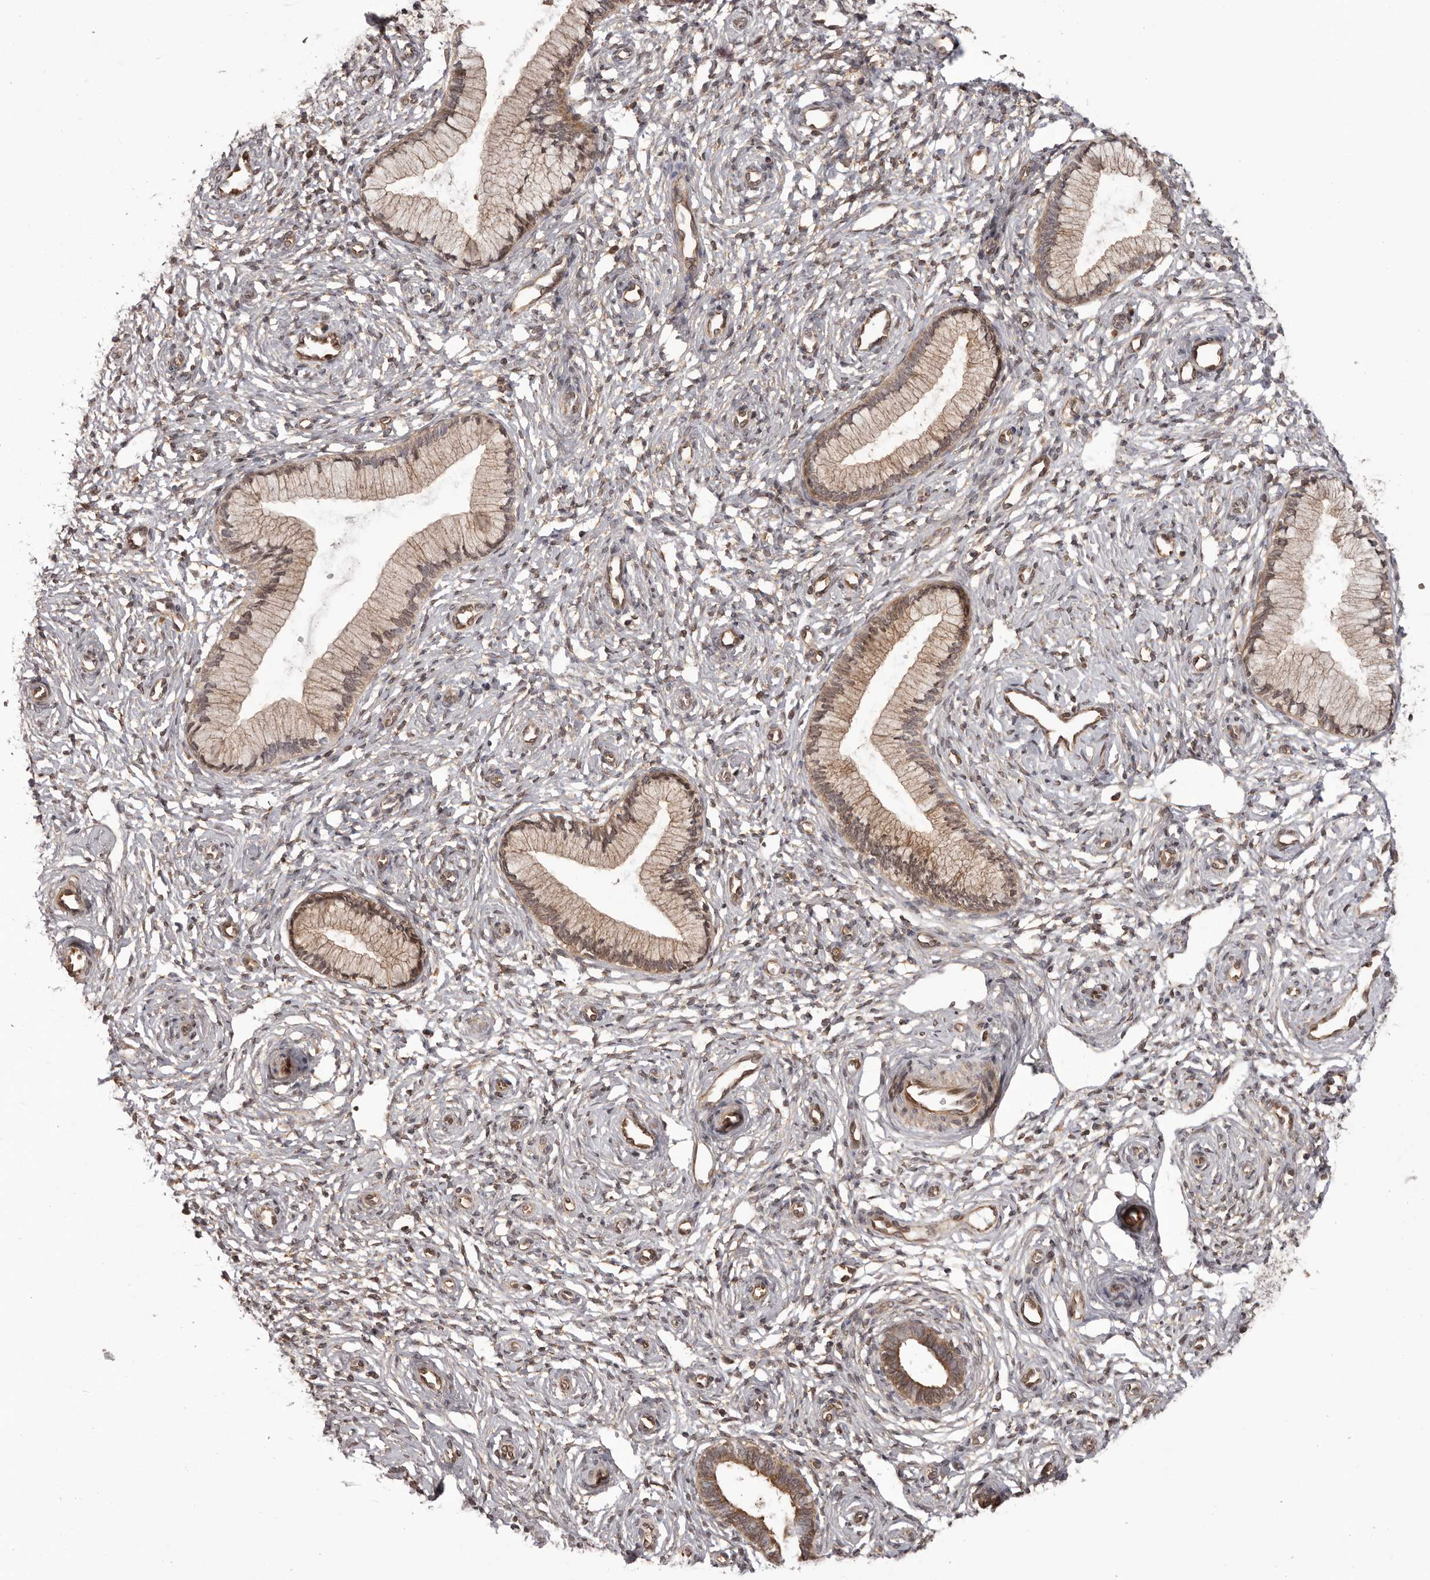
{"staining": {"intensity": "moderate", "quantity": "25%-75%", "location": "cytoplasmic/membranous"}, "tissue": "cervix", "cell_type": "Glandular cells", "image_type": "normal", "snomed": [{"axis": "morphology", "description": "Normal tissue, NOS"}, {"axis": "topography", "description": "Cervix"}], "caption": "The image displays a brown stain indicating the presence of a protein in the cytoplasmic/membranous of glandular cells in cervix. (IHC, brightfield microscopy, high magnification).", "gene": "NFKBIA", "patient": {"sex": "female", "age": 27}}